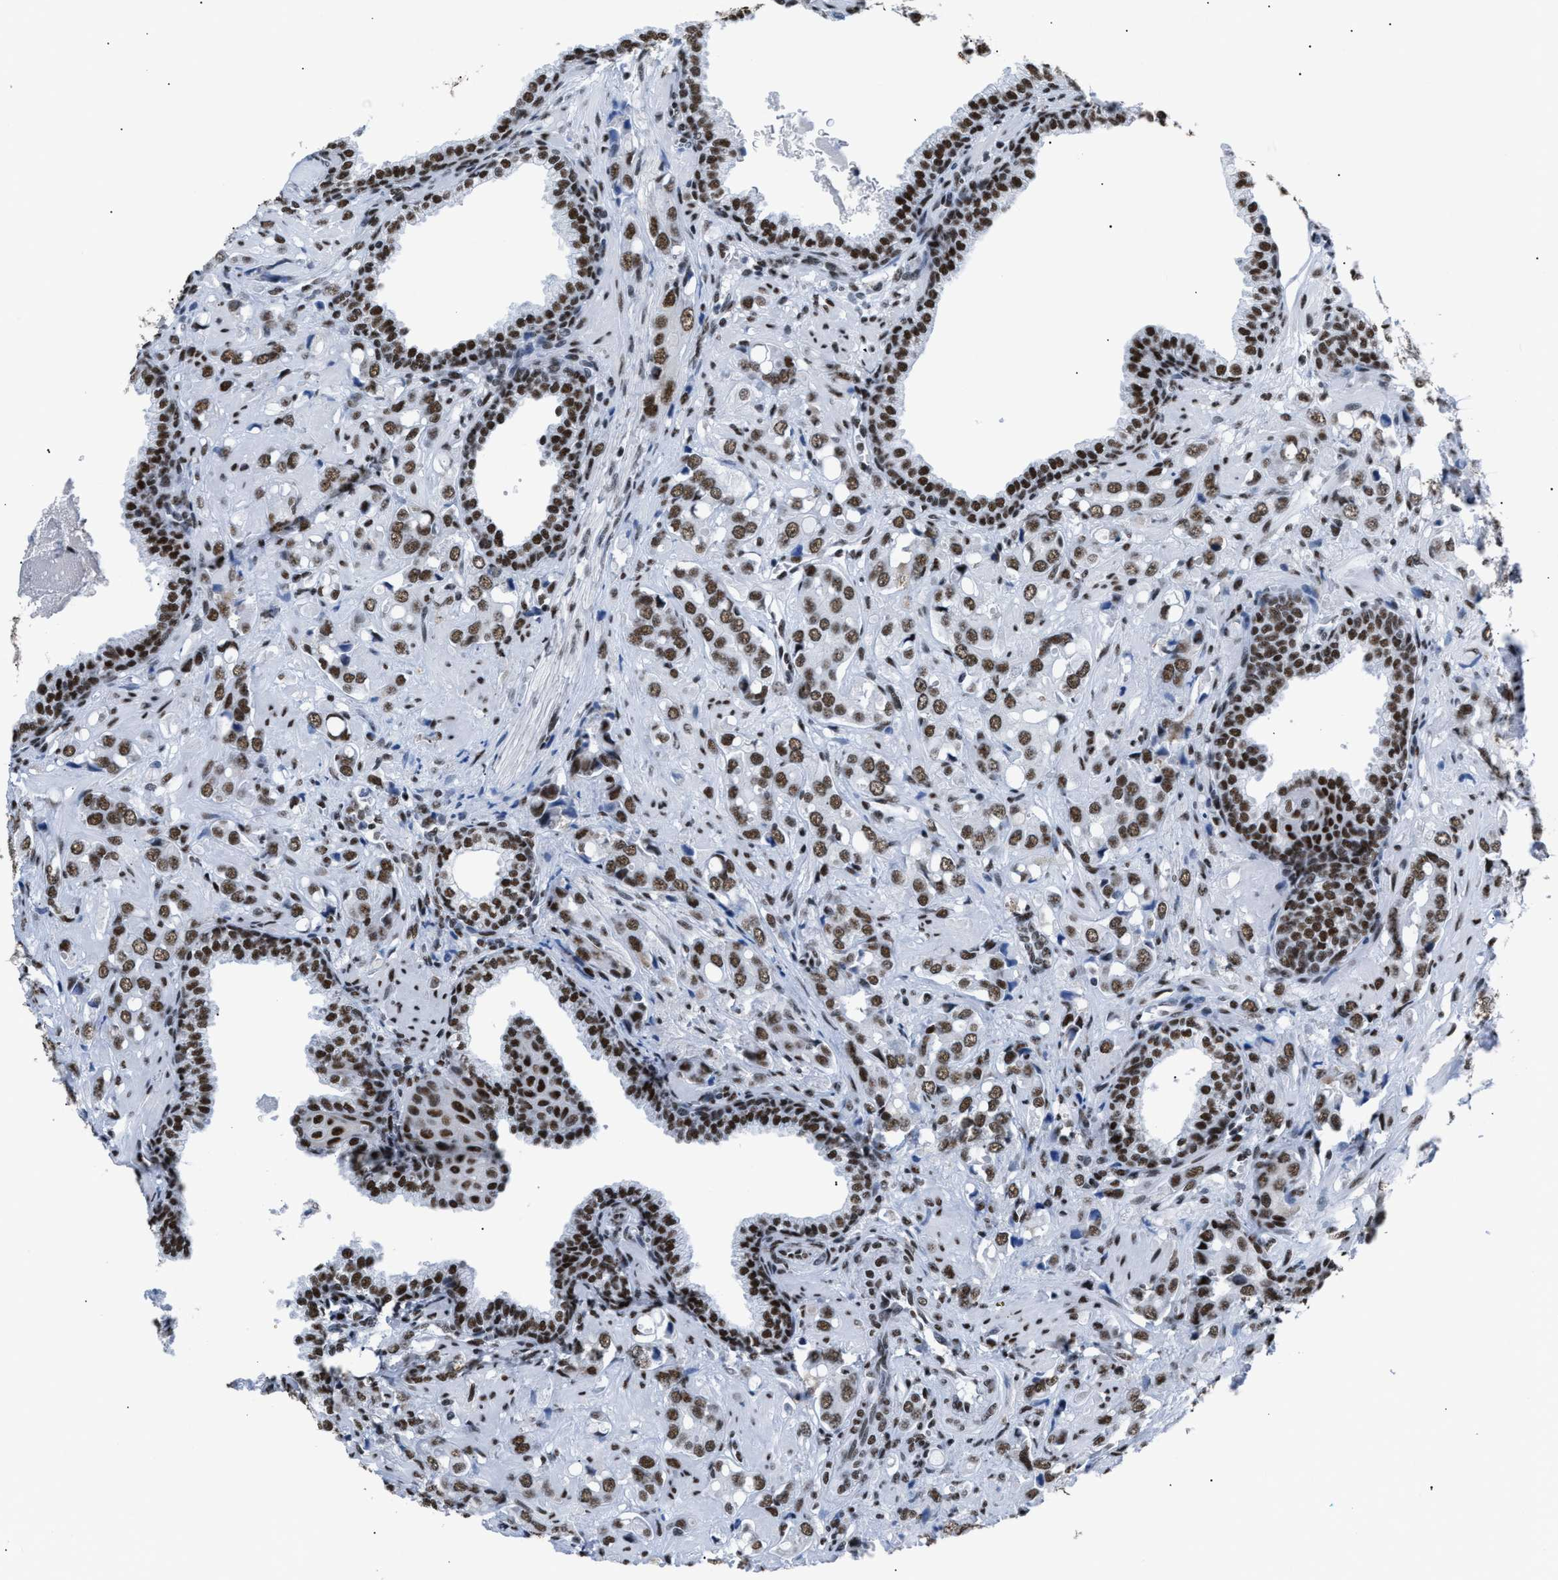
{"staining": {"intensity": "moderate", "quantity": ">75%", "location": "nuclear"}, "tissue": "prostate cancer", "cell_type": "Tumor cells", "image_type": "cancer", "snomed": [{"axis": "morphology", "description": "Adenocarcinoma, High grade"}, {"axis": "topography", "description": "Prostate"}], "caption": "An immunohistochemistry (IHC) micrograph of tumor tissue is shown. Protein staining in brown shows moderate nuclear positivity in prostate cancer within tumor cells. The protein is shown in brown color, while the nuclei are stained blue.", "gene": "CCAR2", "patient": {"sex": "male", "age": 52}}